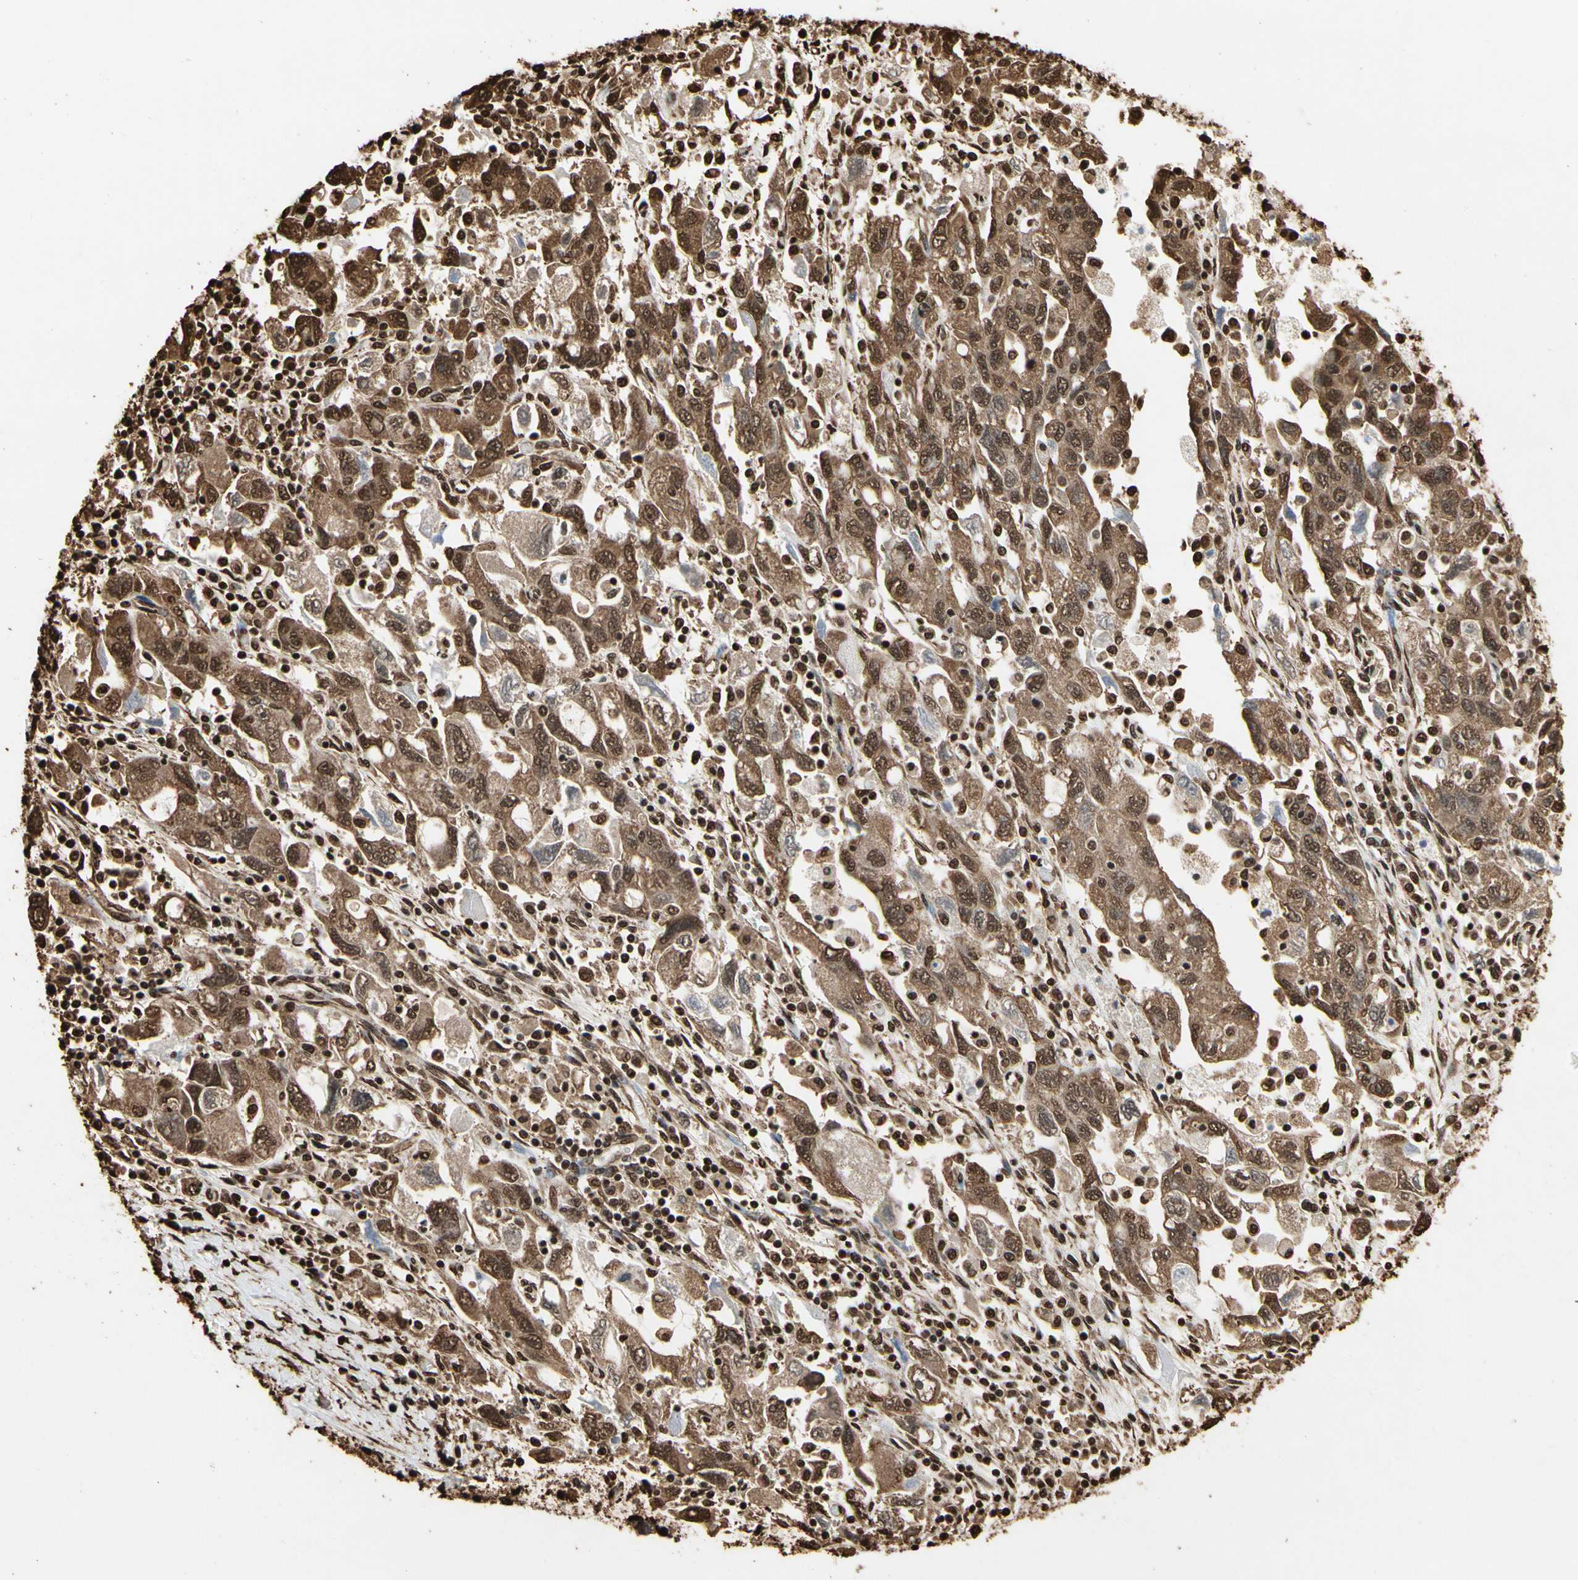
{"staining": {"intensity": "strong", "quantity": ">75%", "location": "cytoplasmic/membranous,nuclear"}, "tissue": "ovarian cancer", "cell_type": "Tumor cells", "image_type": "cancer", "snomed": [{"axis": "morphology", "description": "Carcinoma, NOS"}, {"axis": "morphology", "description": "Cystadenocarcinoma, serous, NOS"}, {"axis": "topography", "description": "Ovary"}], "caption": "IHC (DAB (3,3'-diaminobenzidine)) staining of ovarian cancer (carcinoma) shows strong cytoplasmic/membranous and nuclear protein staining in about >75% of tumor cells.", "gene": "HNRNPK", "patient": {"sex": "female", "age": 69}}